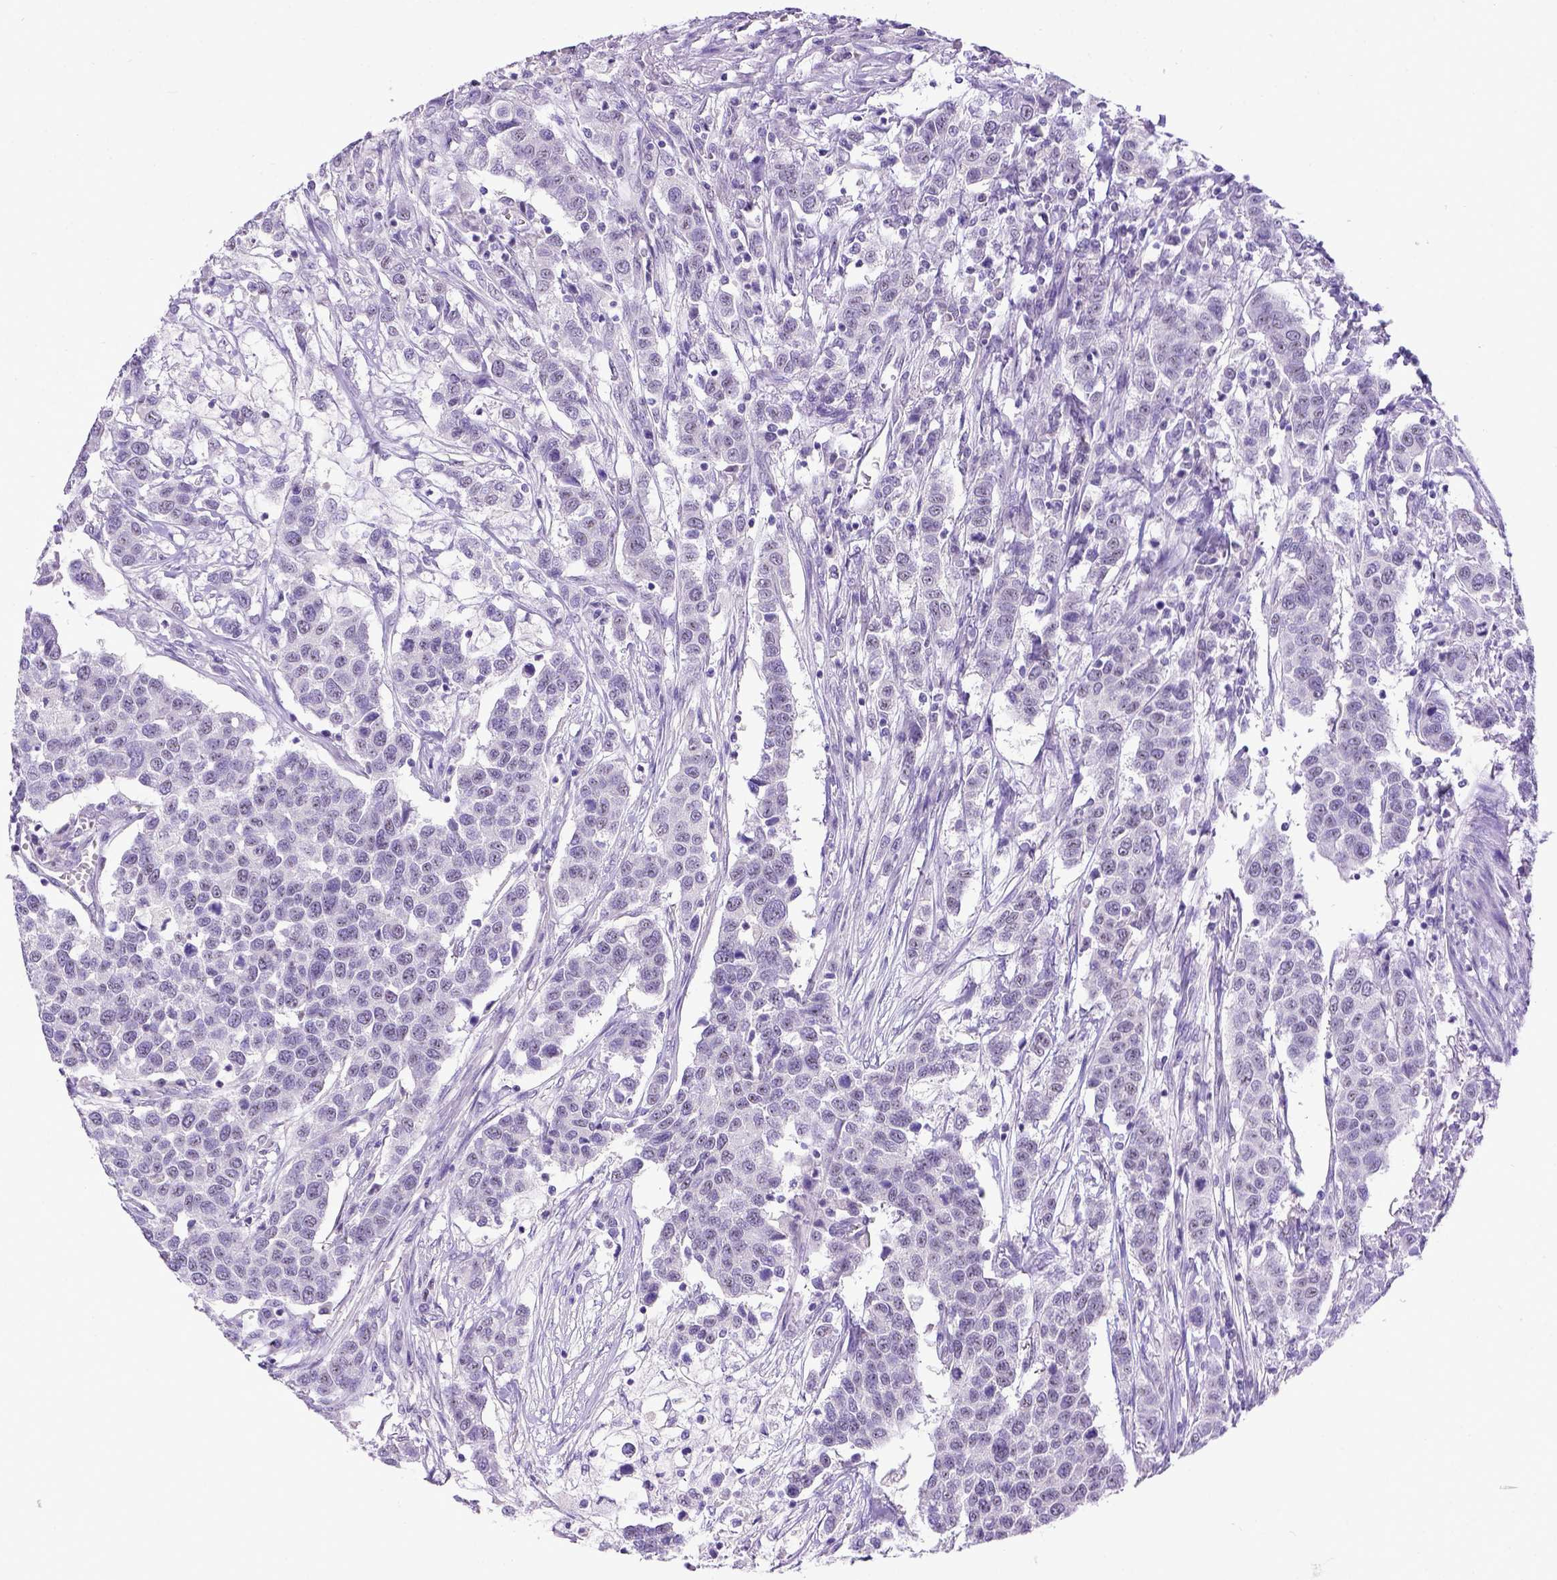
{"staining": {"intensity": "negative", "quantity": "none", "location": "none"}, "tissue": "urothelial cancer", "cell_type": "Tumor cells", "image_type": "cancer", "snomed": [{"axis": "morphology", "description": "Urothelial carcinoma, High grade"}, {"axis": "topography", "description": "Urinary bladder"}], "caption": "Tumor cells show no significant expression in high-grade urothelial carcinoma.", "gene": "ESR1", "patient": {"sex": "female", "age": 58}}